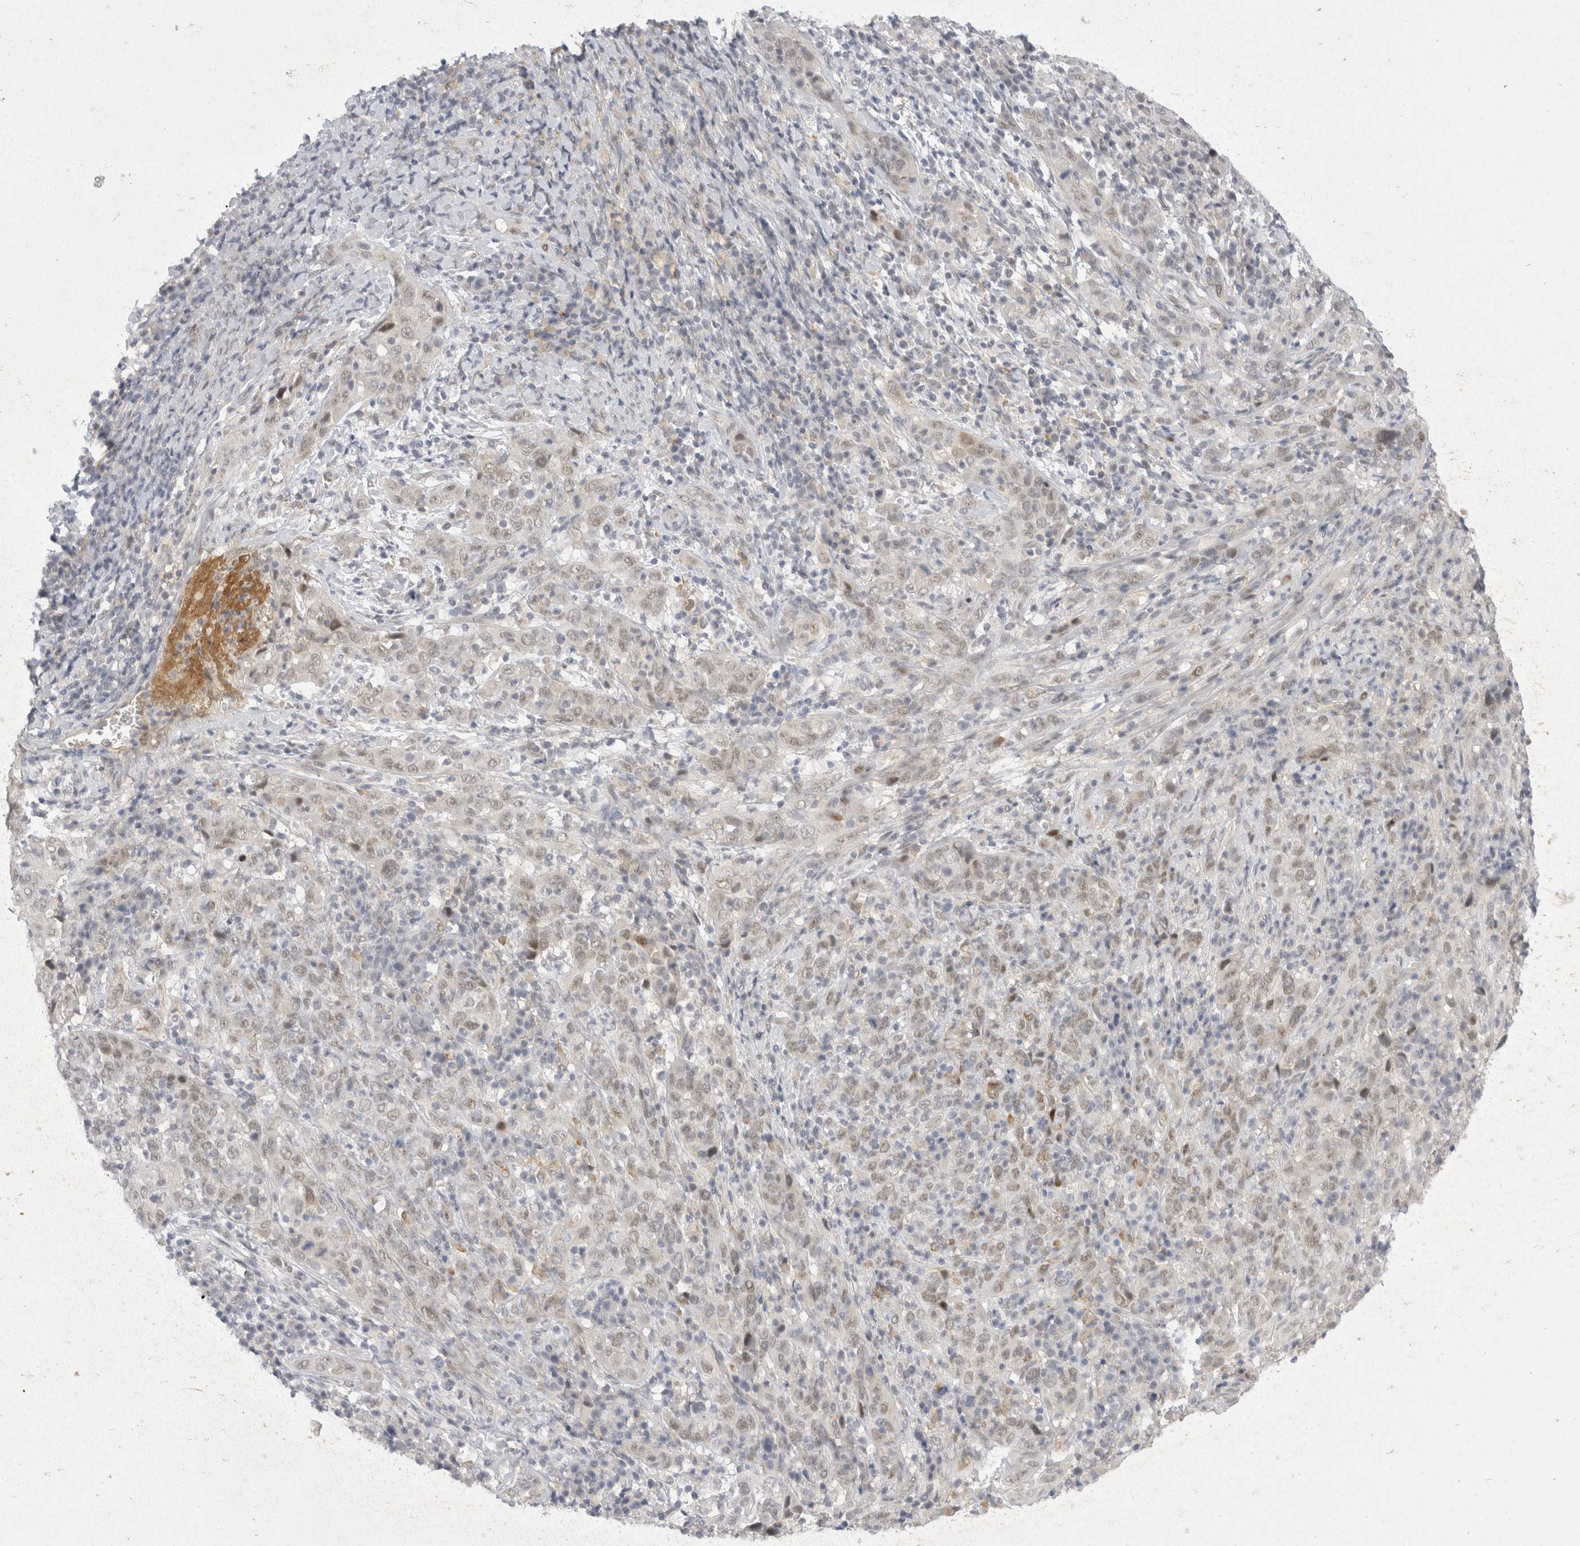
{"staining": {"intensity": "weak", "quantity": "25%-75%", "location": "nuclear"}, "tissue": "cervical cancer", "cell_type": "Tumor cells", "image_type": "cancer", "snomed": [{"axis": "morphology", "description": "Squamous cell carcinoma, NOS"}, {"axis": "topography", "description": "Cervix"}], "caption": "Human cervical squamous cell carcinoma stained for a protein (brown) demonstrates weak nuclear positive positivity in approximately 25%-75% of tumor cells.", "gene": "TOM1L2", "patient": {"sex": "female", "age": 46}}